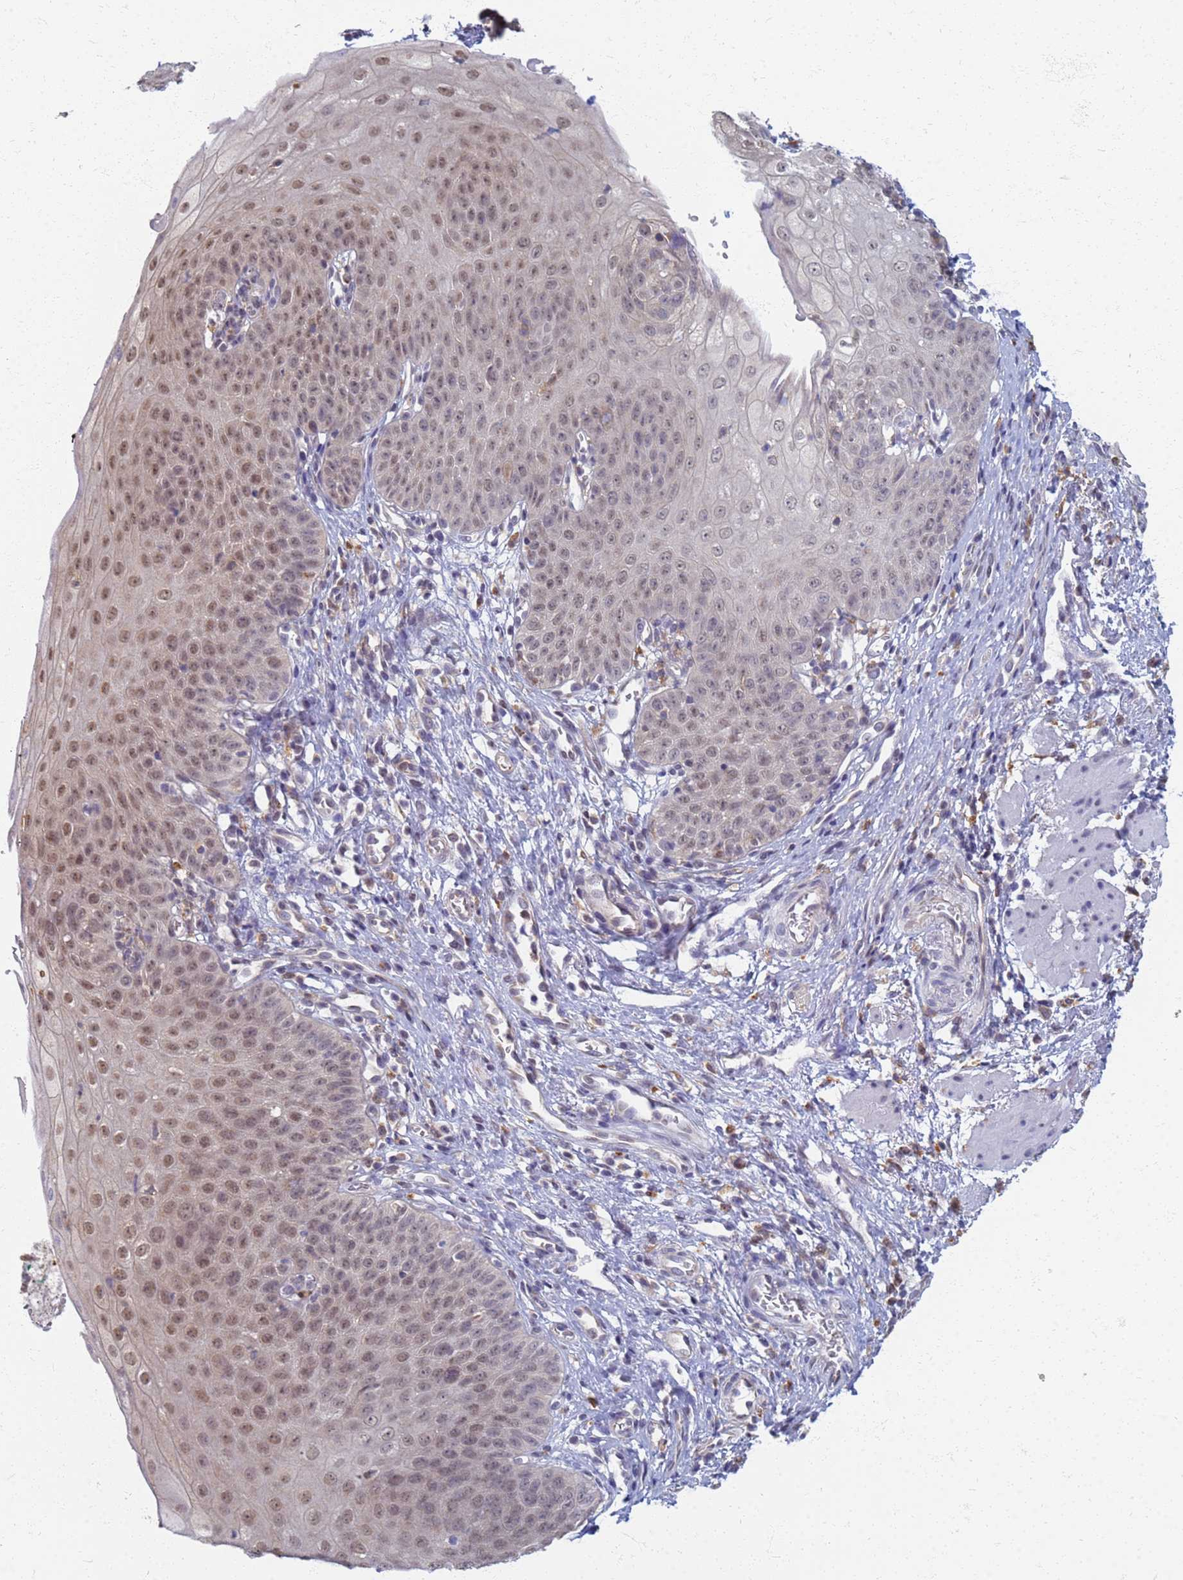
{"staining": {"intensity": "moderate", "quantity": "25%-75%", "location": "nuclear"}, "tissue": "esophagus", "cell_type": "Squamous epithelial cells", "image_type": "normal", "snomed": [{"axis": "morphology", "description": "Normal tissue, NOS"}, {"axis": "topography", "description": "Esophagus"}], "caption": "Immunohistochemistry (IHC) staining of benign esophagus, which shows medium levels of moderate nuclear positivity in about 25%-75% of squamous epithelial cells indicating moderate nuclear protein positivity. The staining was performed using DAB (brown) for protein detection and nuclei were counterstained in hematoxylin (blue).", "gene": "ATP6V1E1", "patient": {"sex": "male", "age": 71}}